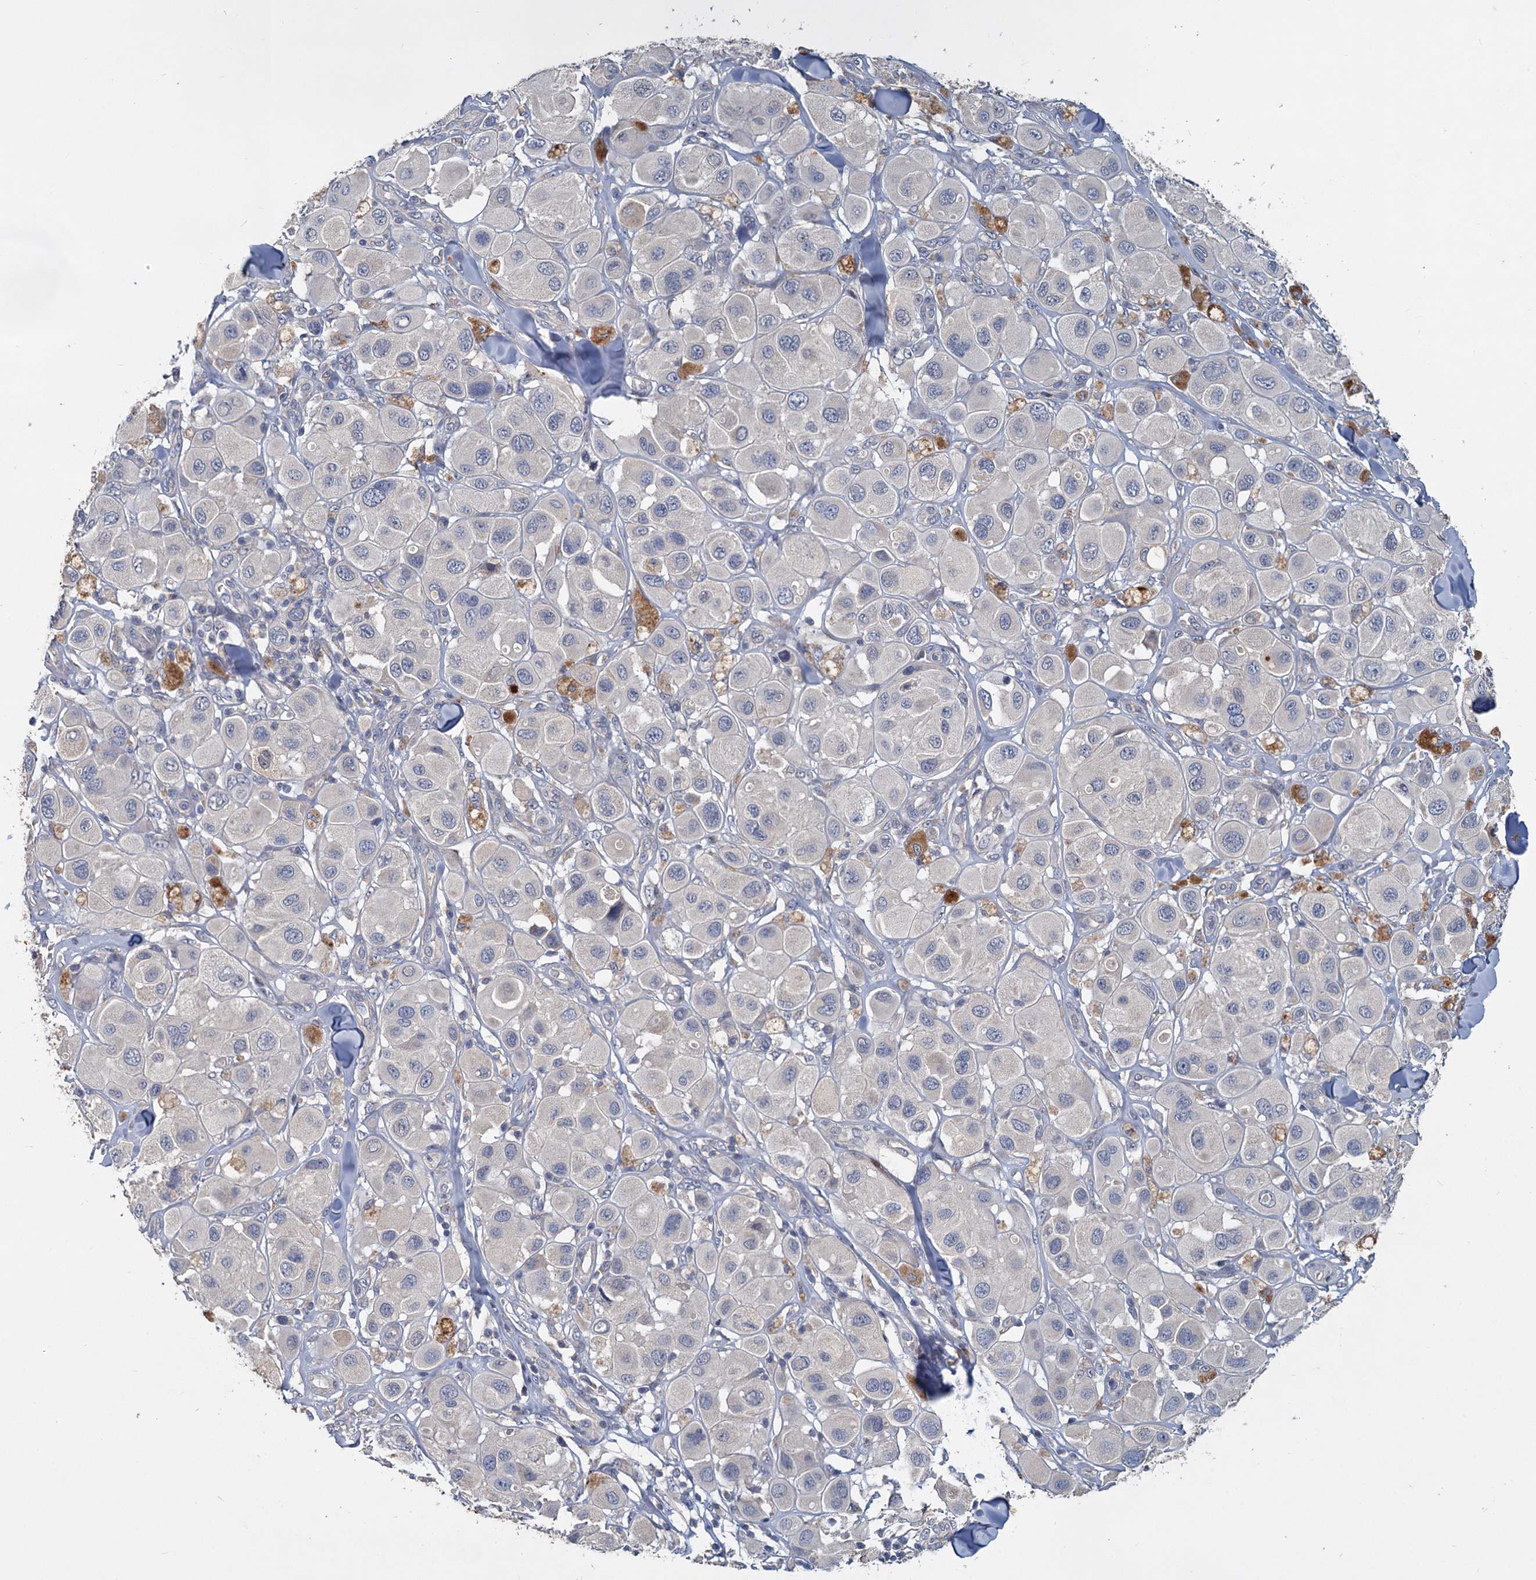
{"staining": {"intensity": "negative", "quantity": "none", "location": "none"}, "tissue": "melanoma", "cell_type": "Tumor cells", "image_type": "cancer", "snomed": [{"axis": "morphology", "description": "Malignant melanoma, Metastatic site"}, {"axis": "topography", "description": "Skin"}], "caption": "A photomicrograph of human malignant melanoma (metastatic site) is negative for staining in tumor cells. Brightfield microscopy of immunohistochemistry (IHC) stained with DAB (3,3'-diaminobenzidine) (brown) and hematoxylin (blue), captured at high magnification.", "gene": "SLC2A7", "patient": {"sex": "male", "age": 41}}